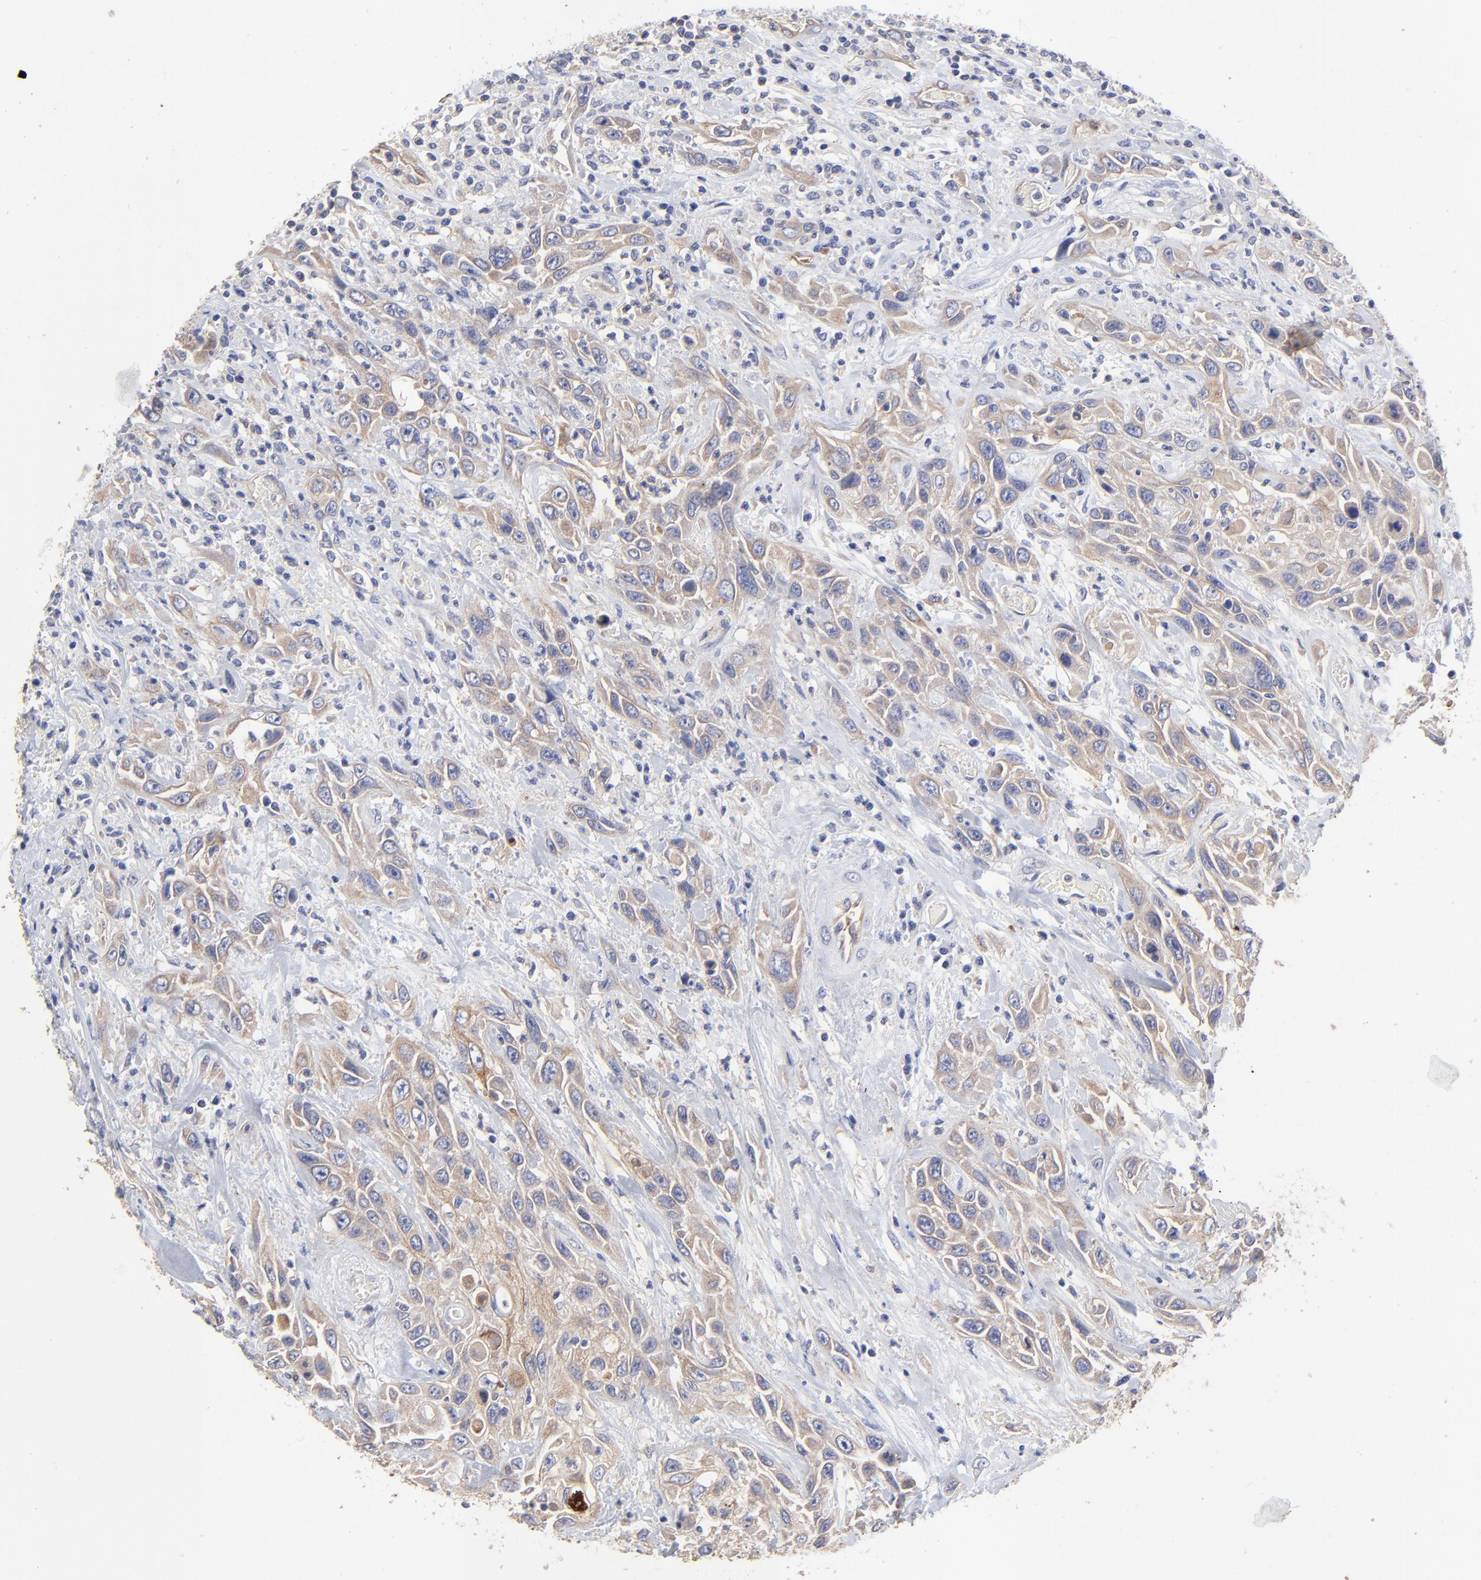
{"staining": {"intensity": "moderate", "quantity": "25%-75%", "location": "cytoplasmic/membranous"}, "tissue": "urothelial cancer", "cell_type": "Tumor cells", "image_type": "cancer", "snomed": [{"axis": "morphology", "description": "Urothelial carcinoma, High grade"}, {"axis": "topography", "description": "Urinary bladder"}], "caption": "Human urothelial cancer stained with a brown dye reveals moderate cytoplasmic/membranous positive staining in about 25%-75% of tumor cells.", "gene": "SULF2", "patient": {"sex": "female", "age": 84}}